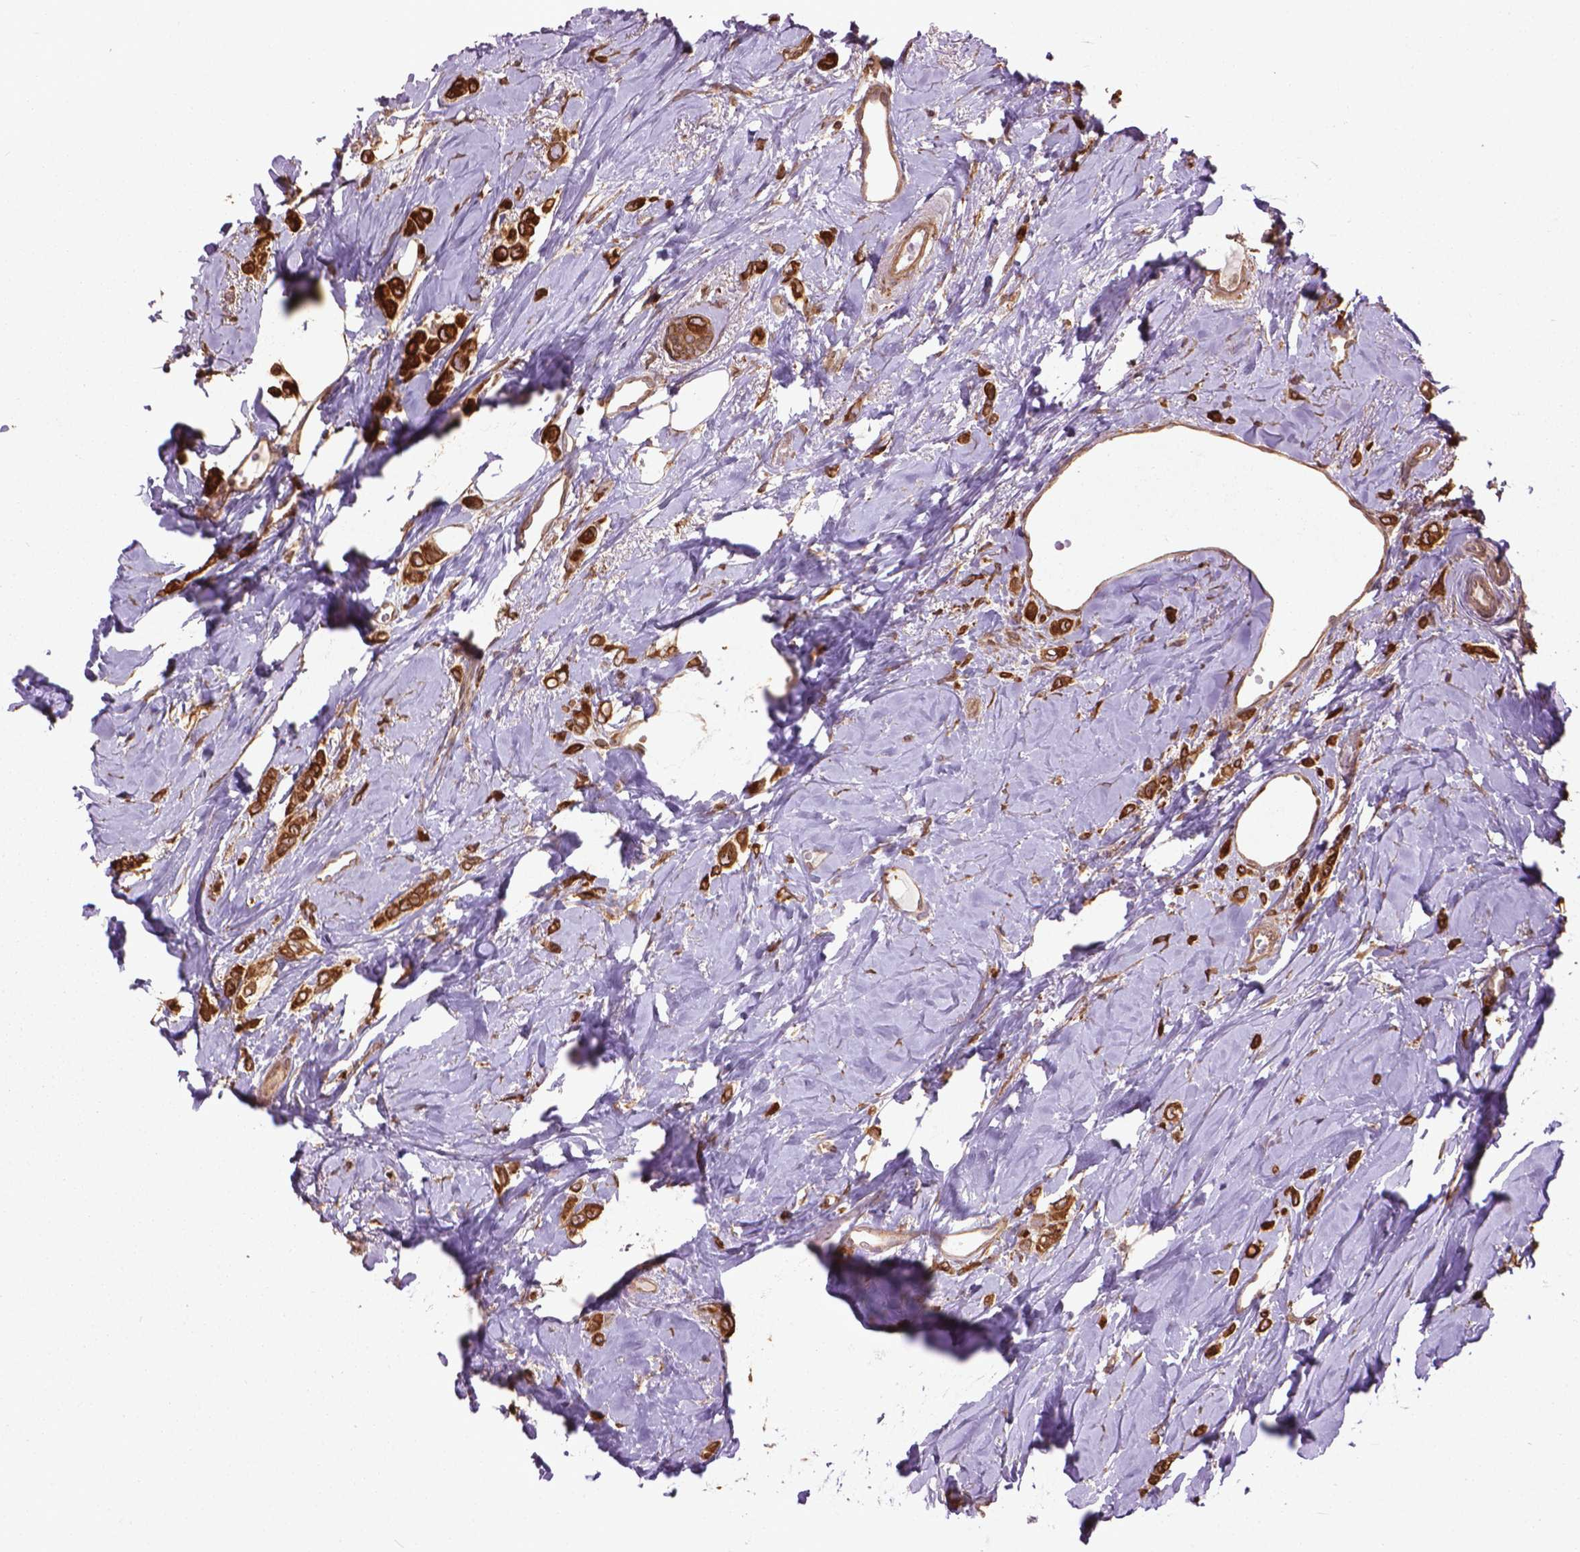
{"staining": {"intensity": "strong", "quantity": ">75%", "location": "cytoplasmic/membranous"}, "tissue": "breast cancer", "cell_type": "Tumor cells", "image_type": "cancer", "snomed": [{"axis": "morphology", "description": "Lobular carcinoma"}, {"axis": "topography", "description": "Breast"}], "caption": "Breast cancer (lobular carcinoma) was stained to show a protein in brown. There is high levels of strong cytoplasmic/membranous expression in approximately >75% of tumor cells.", "gene": "GAS1", "patient": {"sex": "female", "age": 66}}